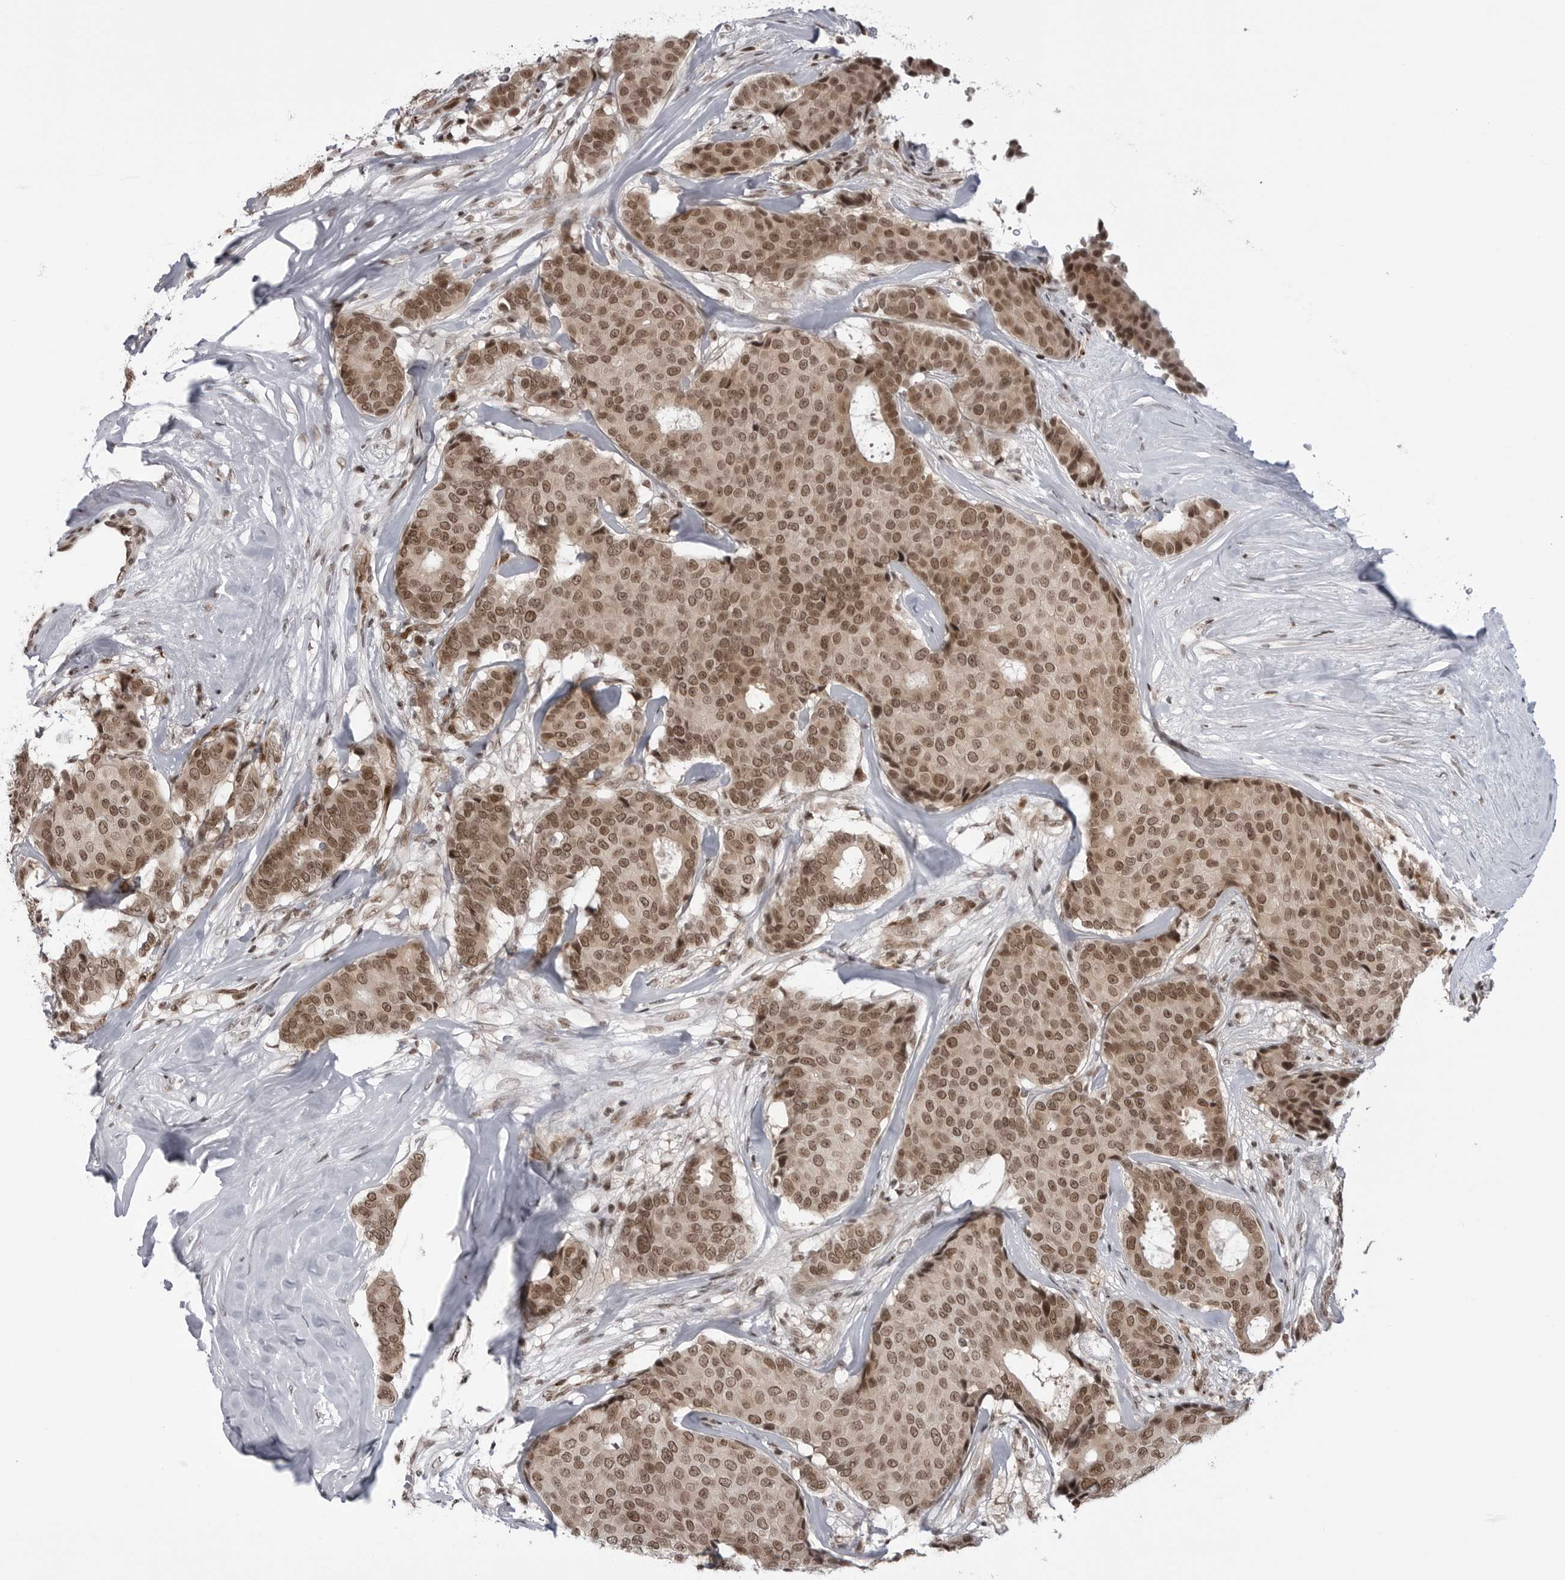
{"staining": {"intensity": "moderate", "quantity": ">75%", "location": "cytoplasmic/membranous,nuclear"}, "tissue": "breast cancer", "cell_type": "Tumor cells", "image_type": "cancer", "snomed": [{"axis": "morphology", "description": "Duct carcinoma"}, {"axis": "topography", "description": "Breast"}], "caption": "Breast cancer (invasive ductal carcinoma) was stained to show a protein in brown. There is medium levels of moderate cytoplasmic/membranous and nuclear expression in approximately >75% of tumor cells.", "gene": "TRIM66", "patient": {"sex": "female", "age": 75}}